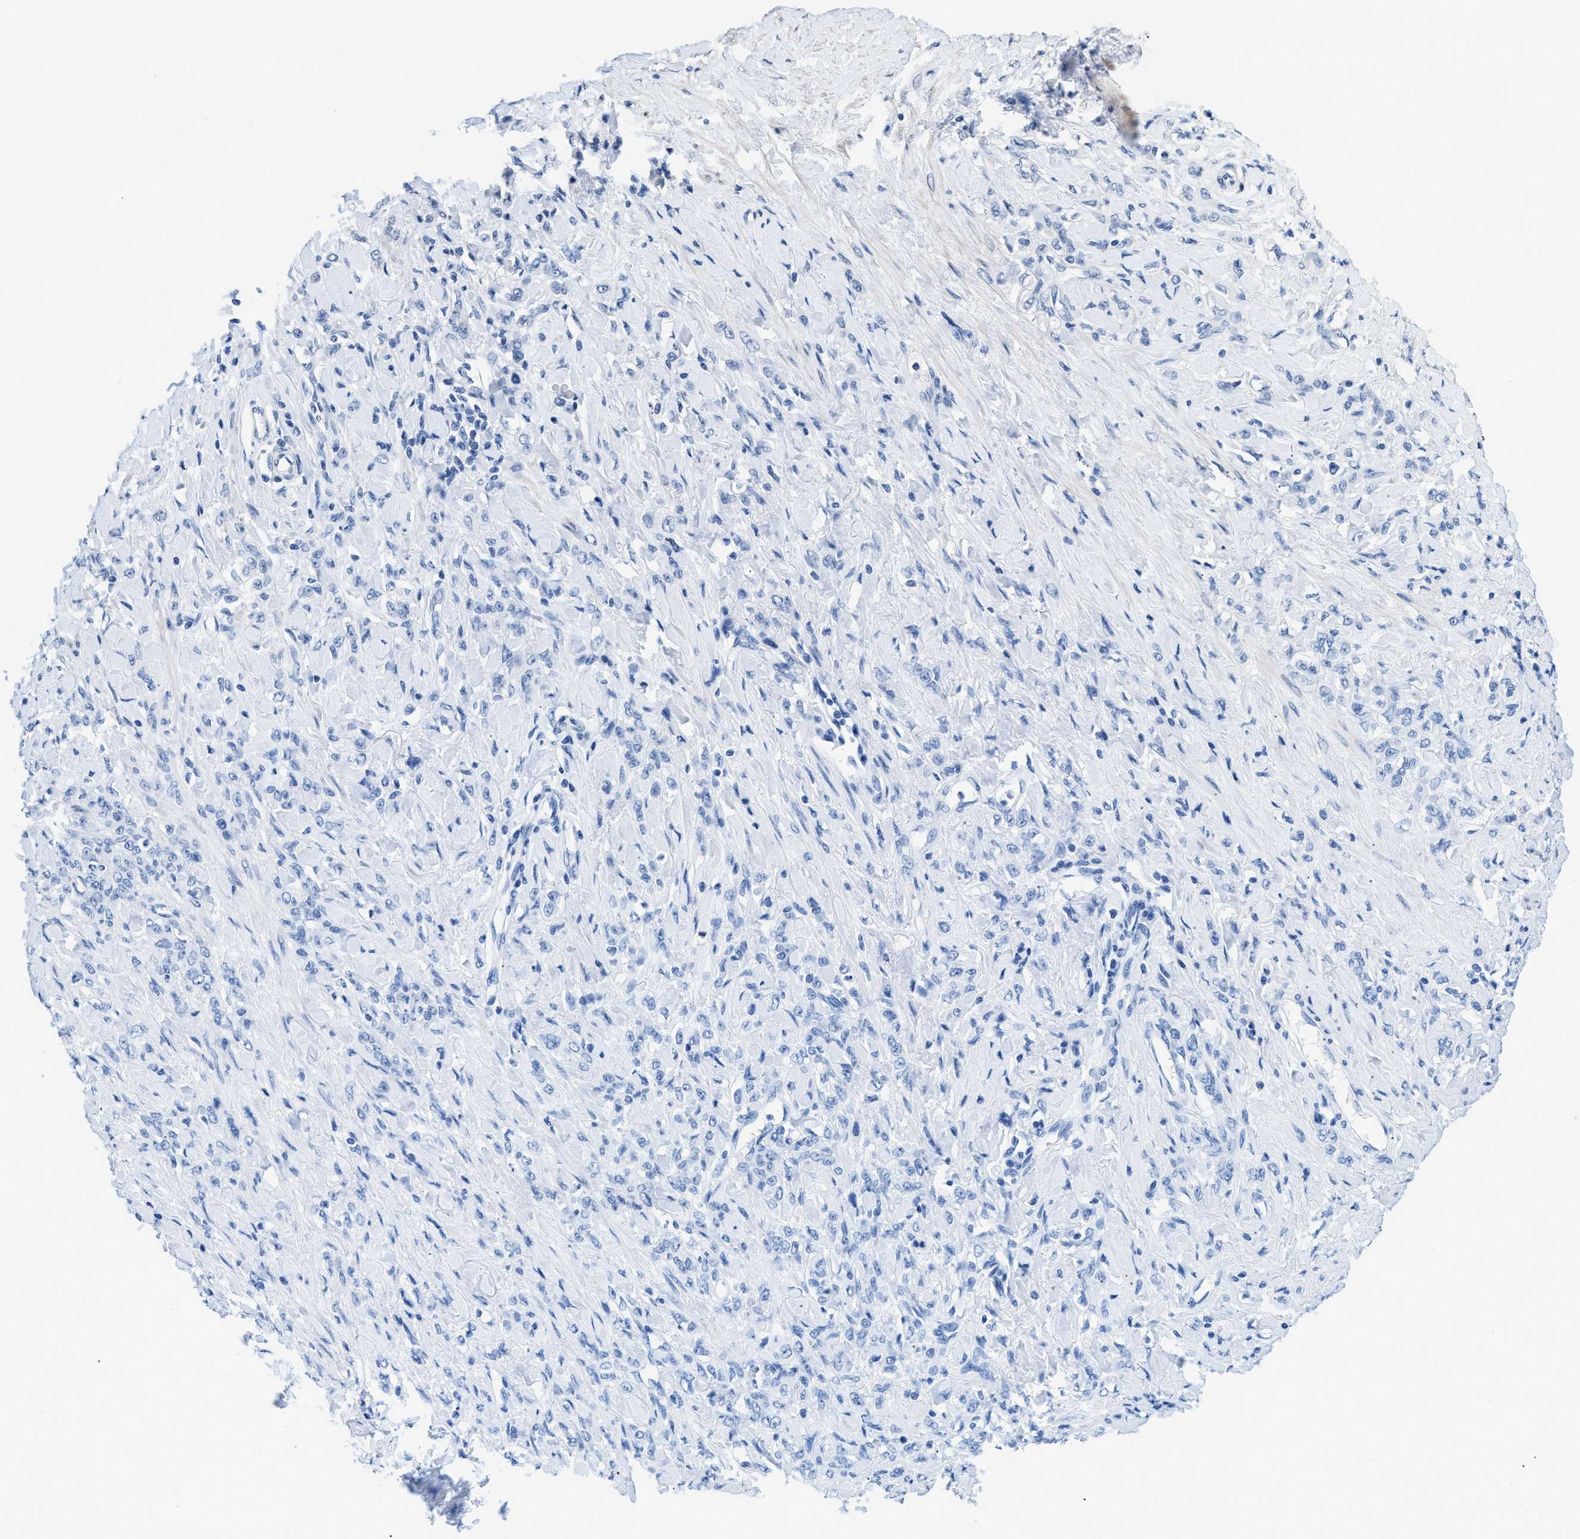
{"staining": {"intensity": "negative", "quantity": "none", "location": "none"}, "tissue": "stomach cancer", "cell_type": "Tumor cells", "image_type": "cancer", "snomed": [{"axis": "morphology", "description": "Adenocarcinoma, NOS"}, {"axis": "topography", "description": "Stomach"}], "caption": "There is no significant positivity in tumor cells of stomach cancer (adenocarcinoma).", "gene": "FDCSP", "patient": {"sex": "male", "age": 82}}